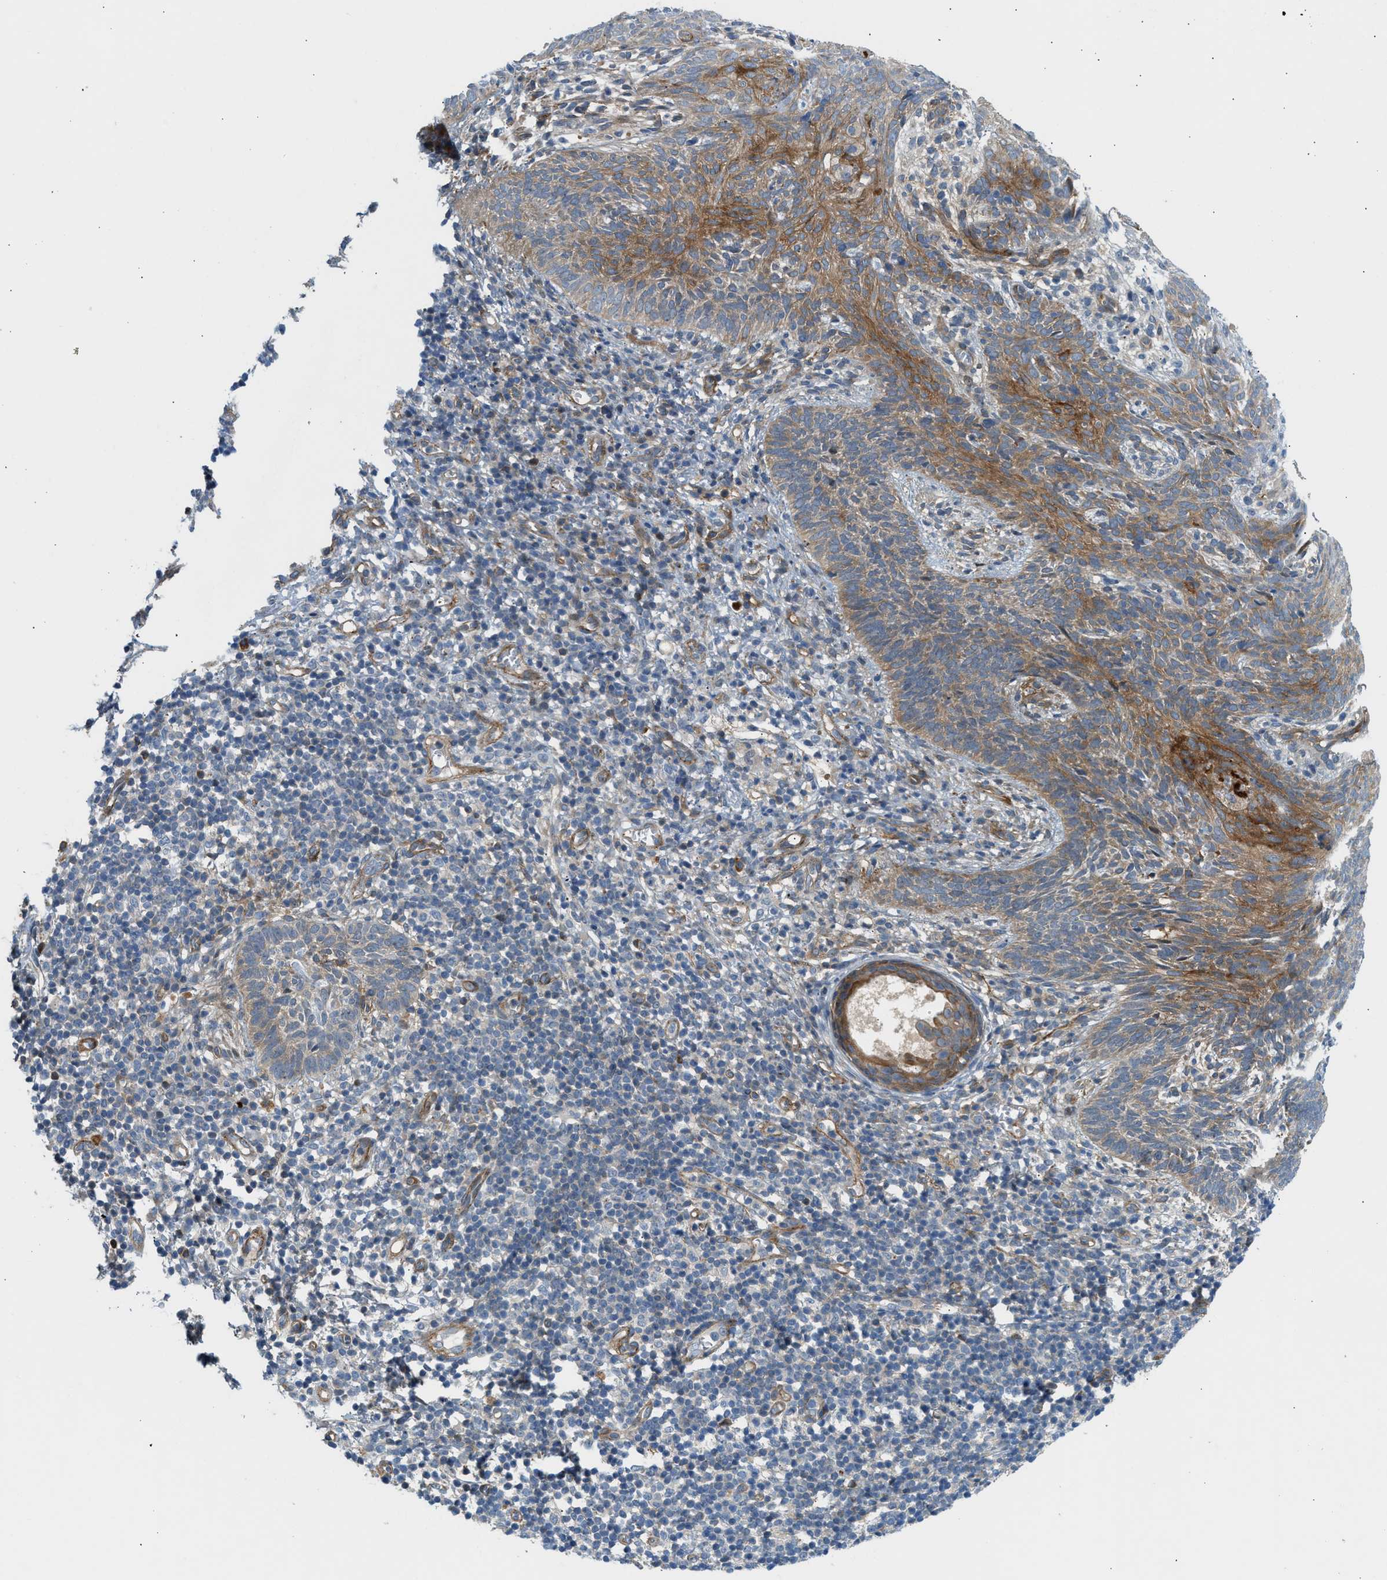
{"staining": {"intensity": "moderate", "quantity": ">75%", "location": "cytoplasmic/membranous"}, "tissue": "skin cancer", "cell_type": "Tumor cells", "image_type": "cancer", "snomed": [{"axis": "morphology", "description": "Basal cell carcinoma"}, {"axis": "topography", "description": "Skin"}], "caption": "Immunohistochemistry (DAB) staining of skin cancer exhibits moderate cytoplasmic/membranous protein expression in approximately >75% of tumor cells.", "gene": "EDNRA", "patient": {"sex": "male", "age": 60}}